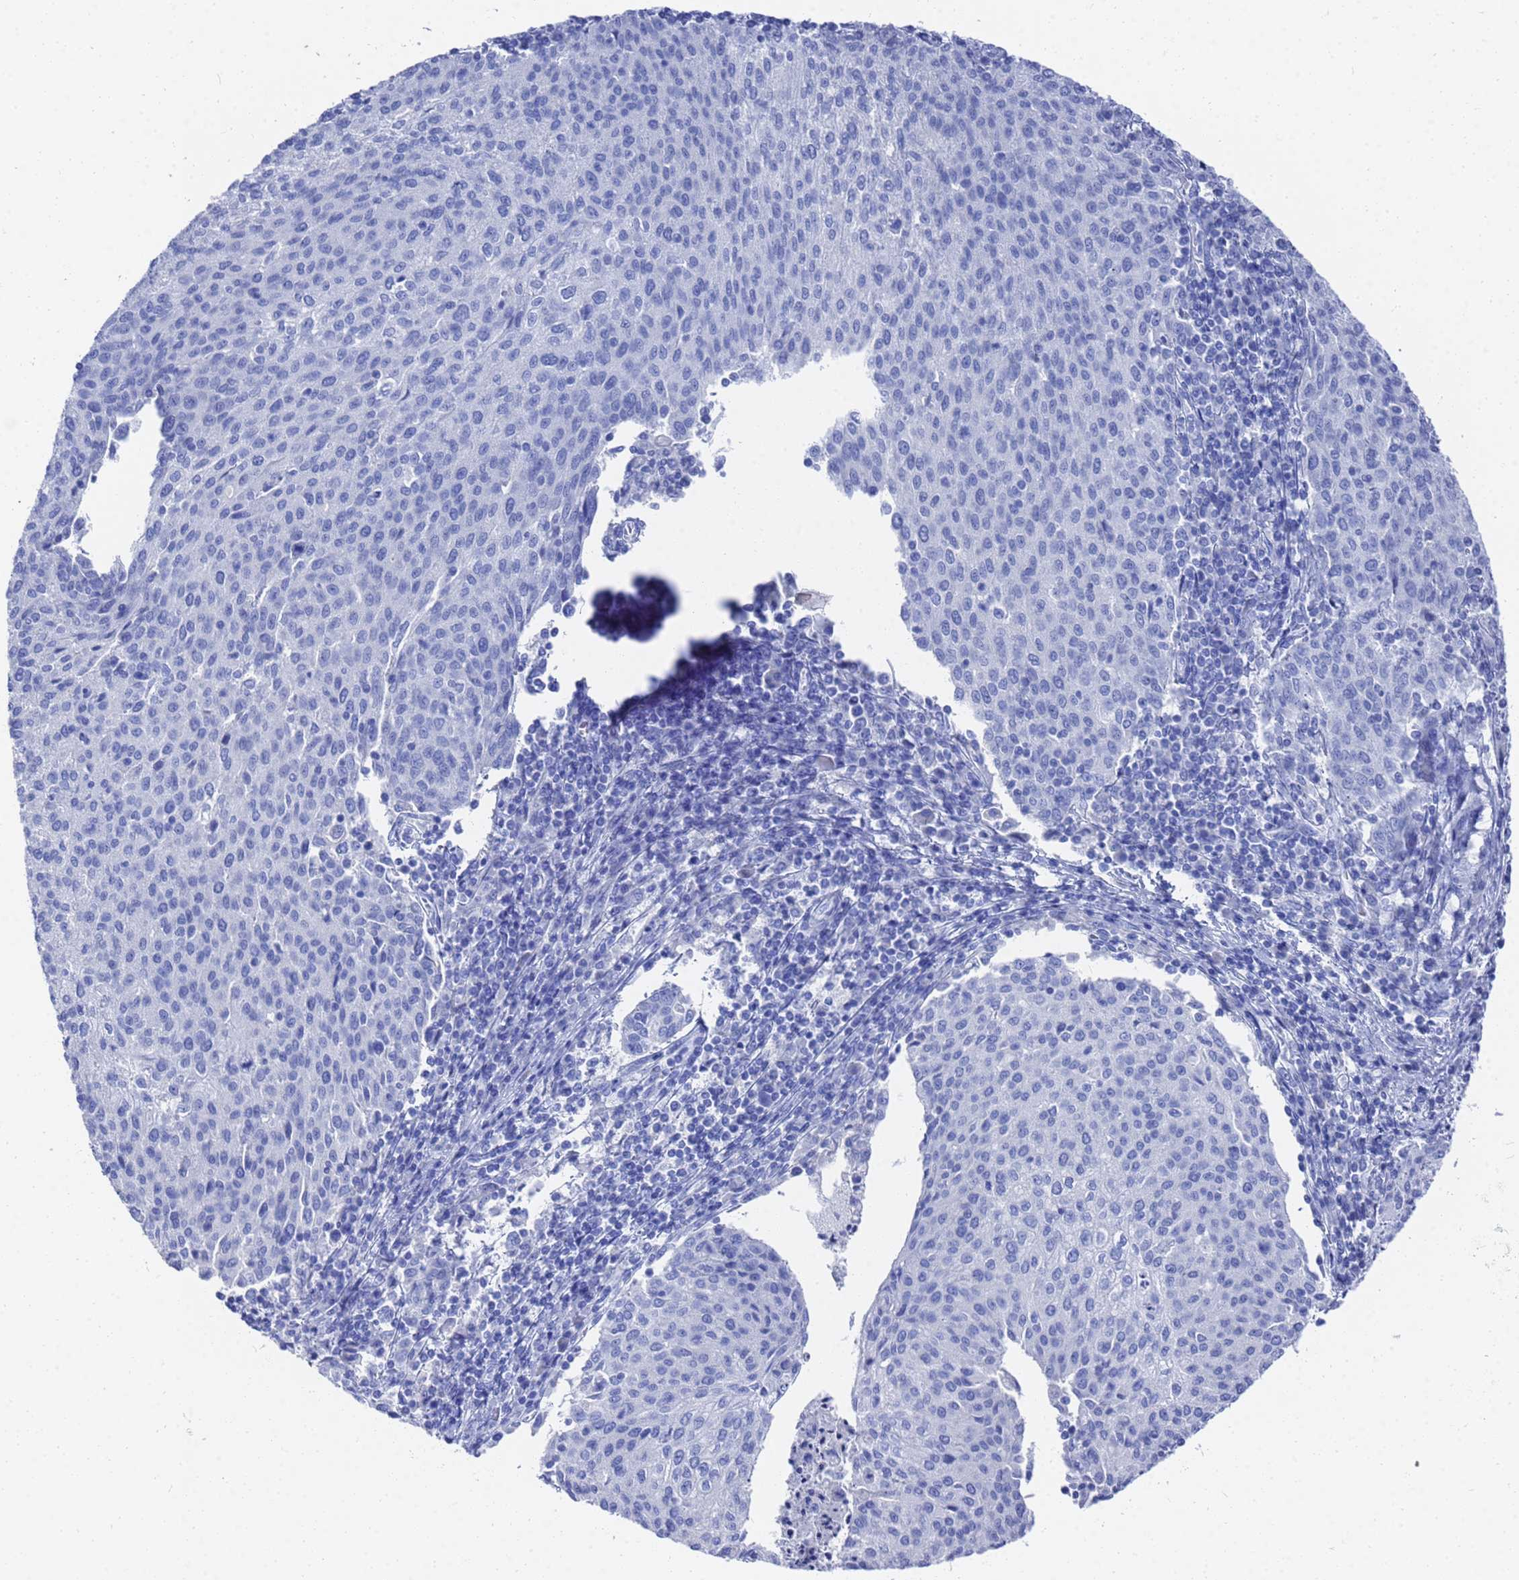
{"staining": {"intensity": "negative", "quantity": "none", "location": "none"}, "tissue": "cervical cancer", "cell_type": "Tumor cells", "image_type": "cancer", "snomed": [{"axis": "morphology", "description": "Squamous cell carcinoma, NOS"}, {"axis": "topography", "description": "Cervix"}], "caption": "DAB immunohistochemical staining of human cervical cancer shows no significant staining in tumor cells.", "gene": "GGT1", "patient": {"sex": "female", "age": 46}}